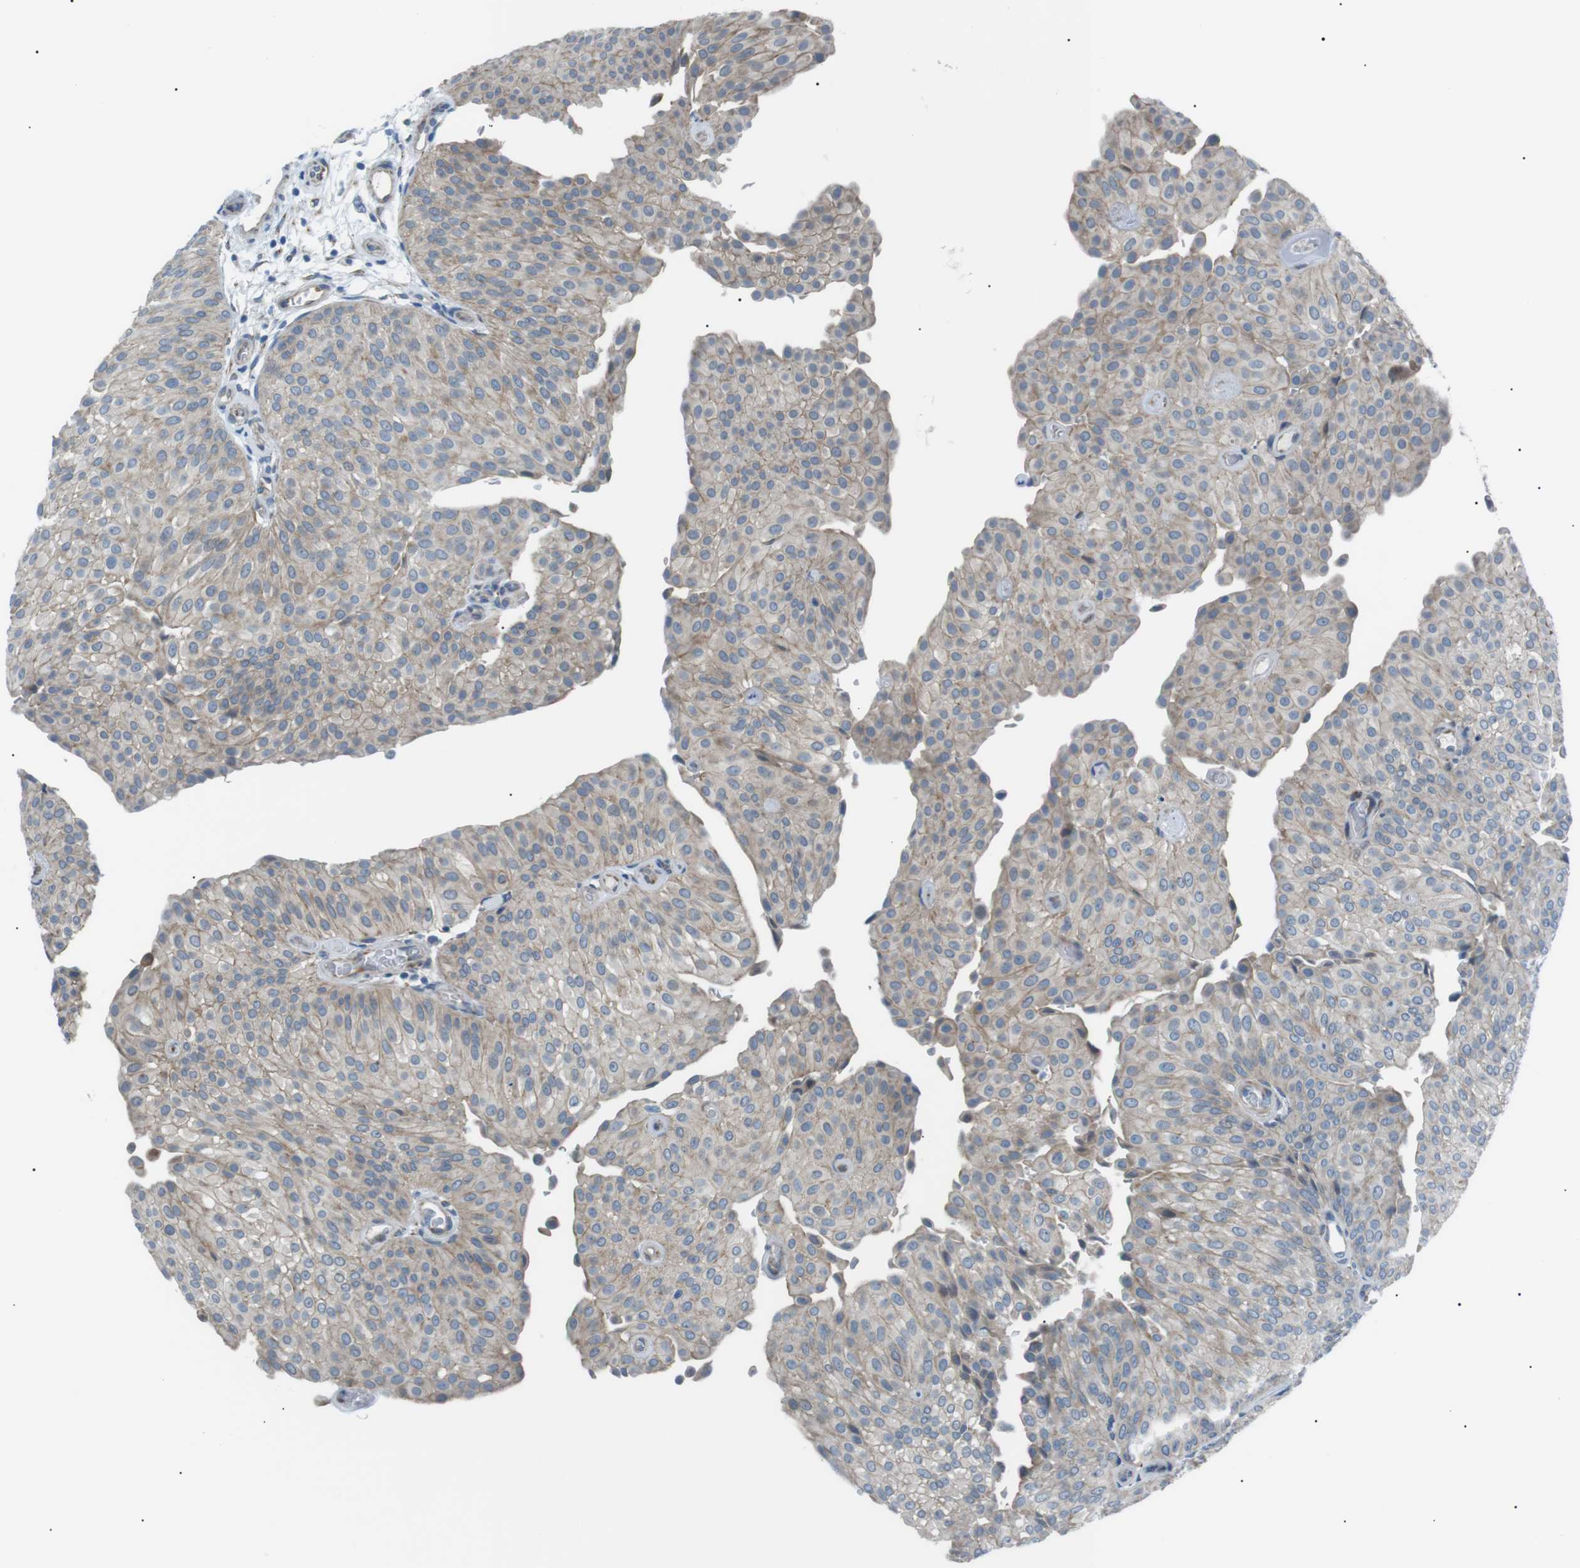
{"staining": {"intensity": "weak", "quantity": ">75%", "location": "cytoplasmic/membranous"}, "tissue": "urothelial cancer", "cell_type": "Tumor cells", "image_type": "cancer", "snomed": [{"axis": "morphology", "description": "Urothelial carcinoma, Low grade"}, {"axis": "topography", "description": "Urinary bladder"}], "caption": "Immunohistochemical staining of urothelial carcinoma (low-grade) shows weak cytoplasmic/membranous protein expression in about >75% of tumor cells. (brown staining indicates protein expression, while blue staining denotes nuclei).", "gene": "MTARC2", "patient": {"sex": "female", "age": 60}}